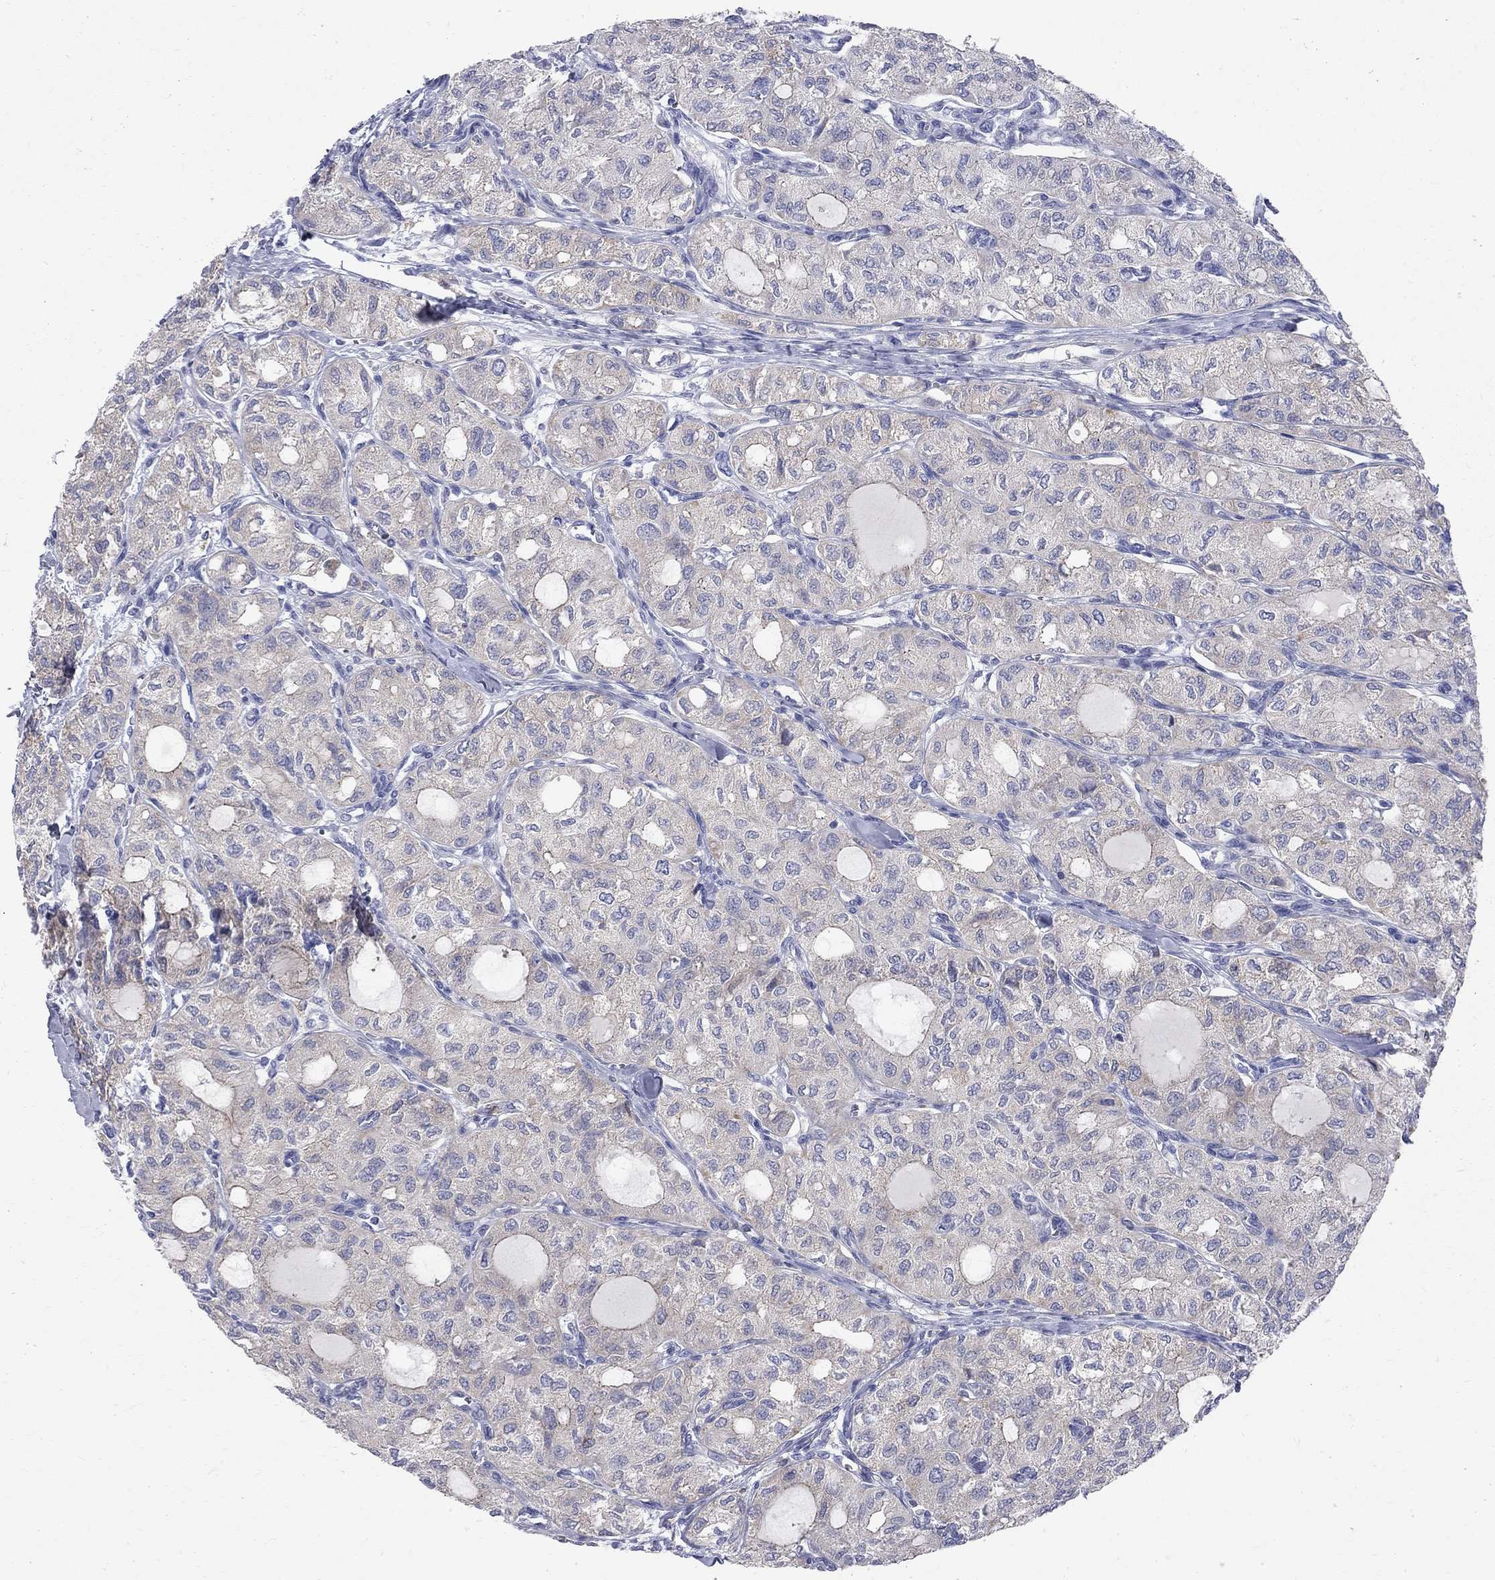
{"staining": {"intensity": "negative", "quantity": "none", "location": "none"}, "tissue": "thyroid cancer", "cell_type": "Tumor cells", "image_type": "cancer", "snomed": [{"axis": "morphology", "description": "Follicular adenoma carcinoma, NOS"}, {"axis": "topography", "description": "Thyroid gland"}], "caption": "High power microscopy histopathology image of an IHC image of thyroid cancer, revealing no significant positivity in tumor cells. (Brightfield microscopy of DAB immunohistochemistry (IHC) at high magnification).", "gene": "ACSL1", "patient": {"sex": "male", "age": 75}}